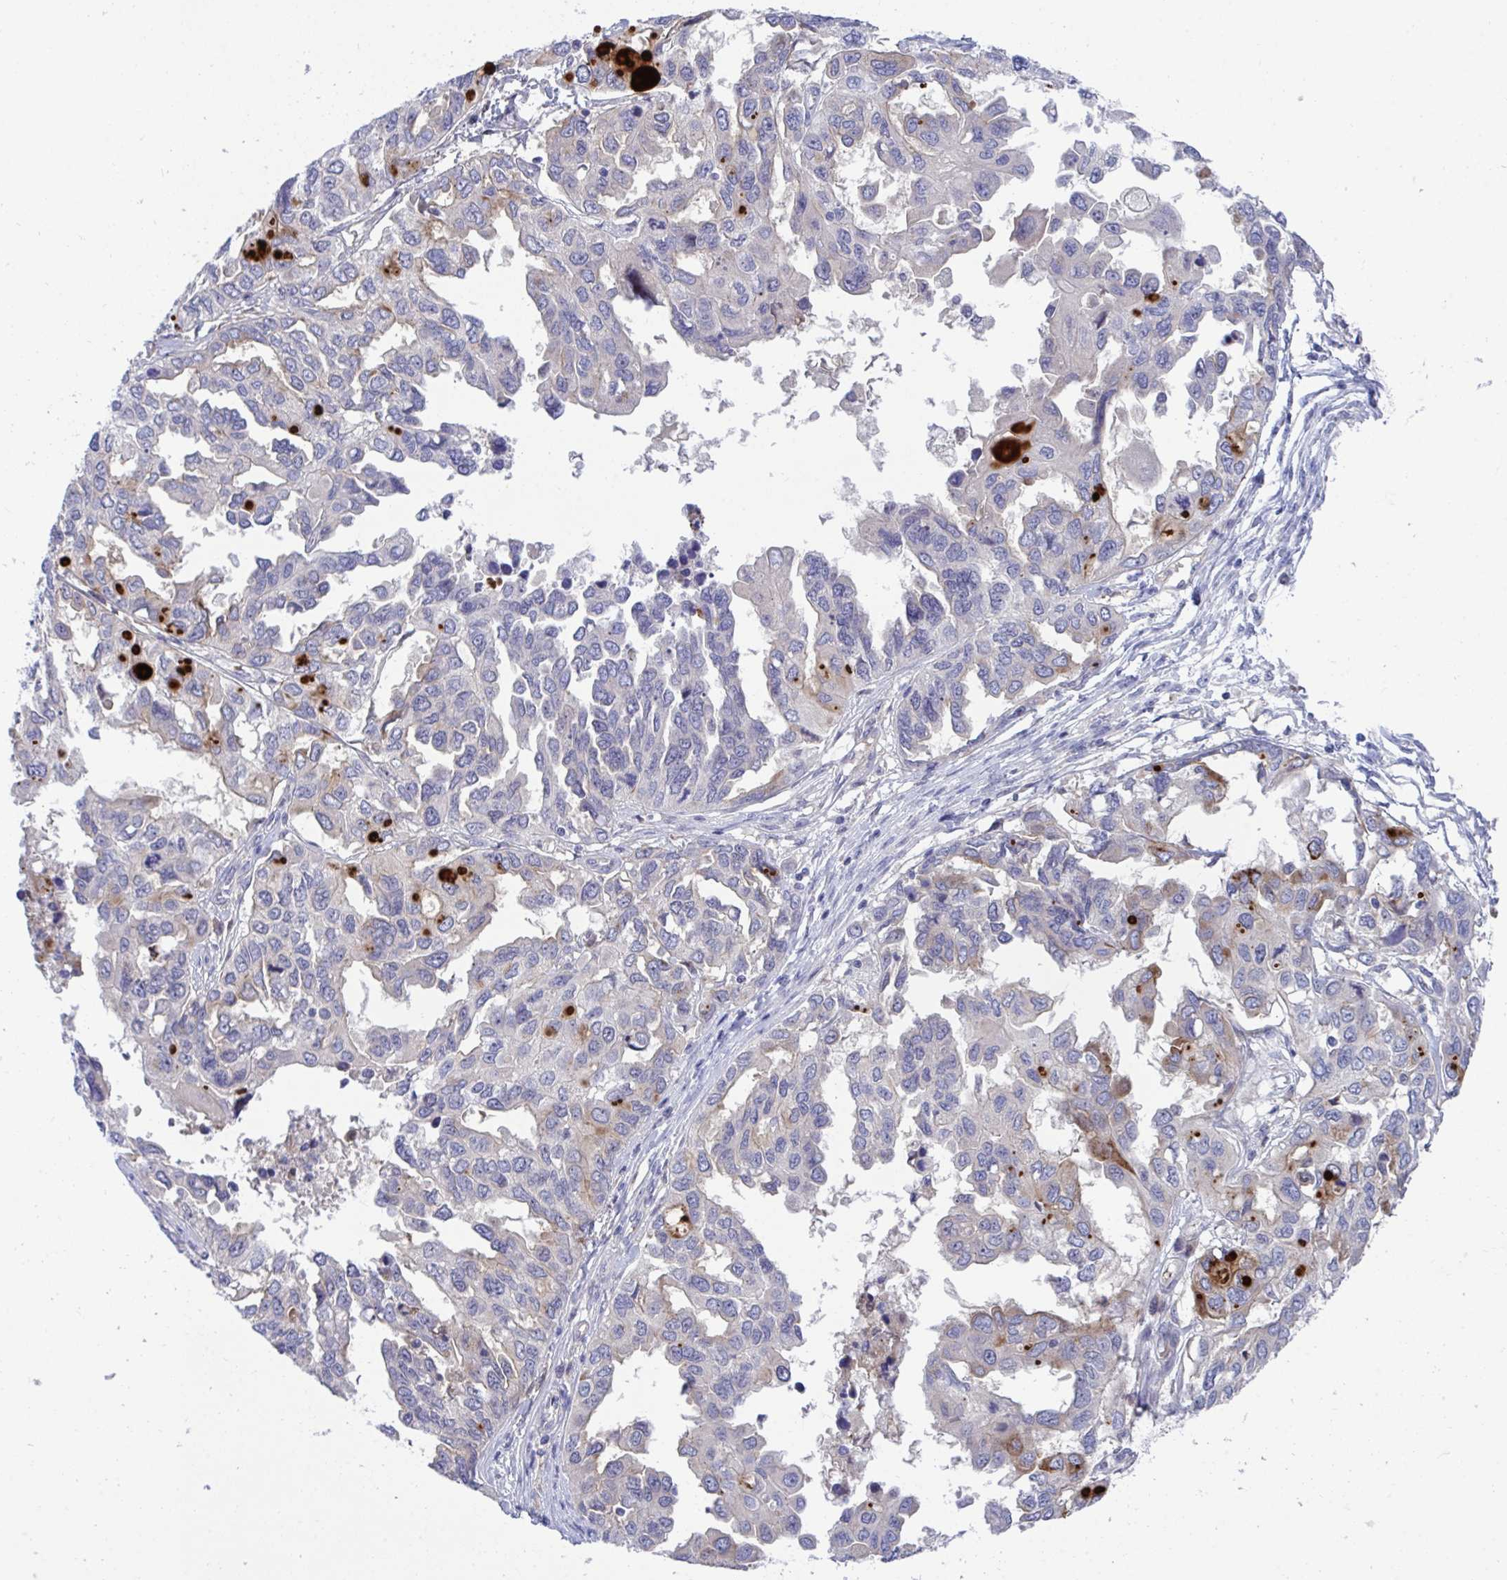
{"staining": {"intensity": "moderate", "quantity": "<25%", "location": "cytoplasmic/membranous"}, "tissue": "ovarian cancer", "cell_type": "Tumor cells", "image_type": "cancer", "snomed": [{"axis": "morphology", "description": "Cystadenocarcinoma, serous, NOS"}, {"axis": "topography", "description": "Ovary"}], "caption": "Ovarian cancer stained with DAB (3,3'-diaminobenzidine) immunohistochemistry (IHC) exhibits low levels of moderate cytoplasmic/membranous positivity in about <25% of tumor cells.", "gene": "CENPQ", "patient": {"sex": "female", "age": 53}}